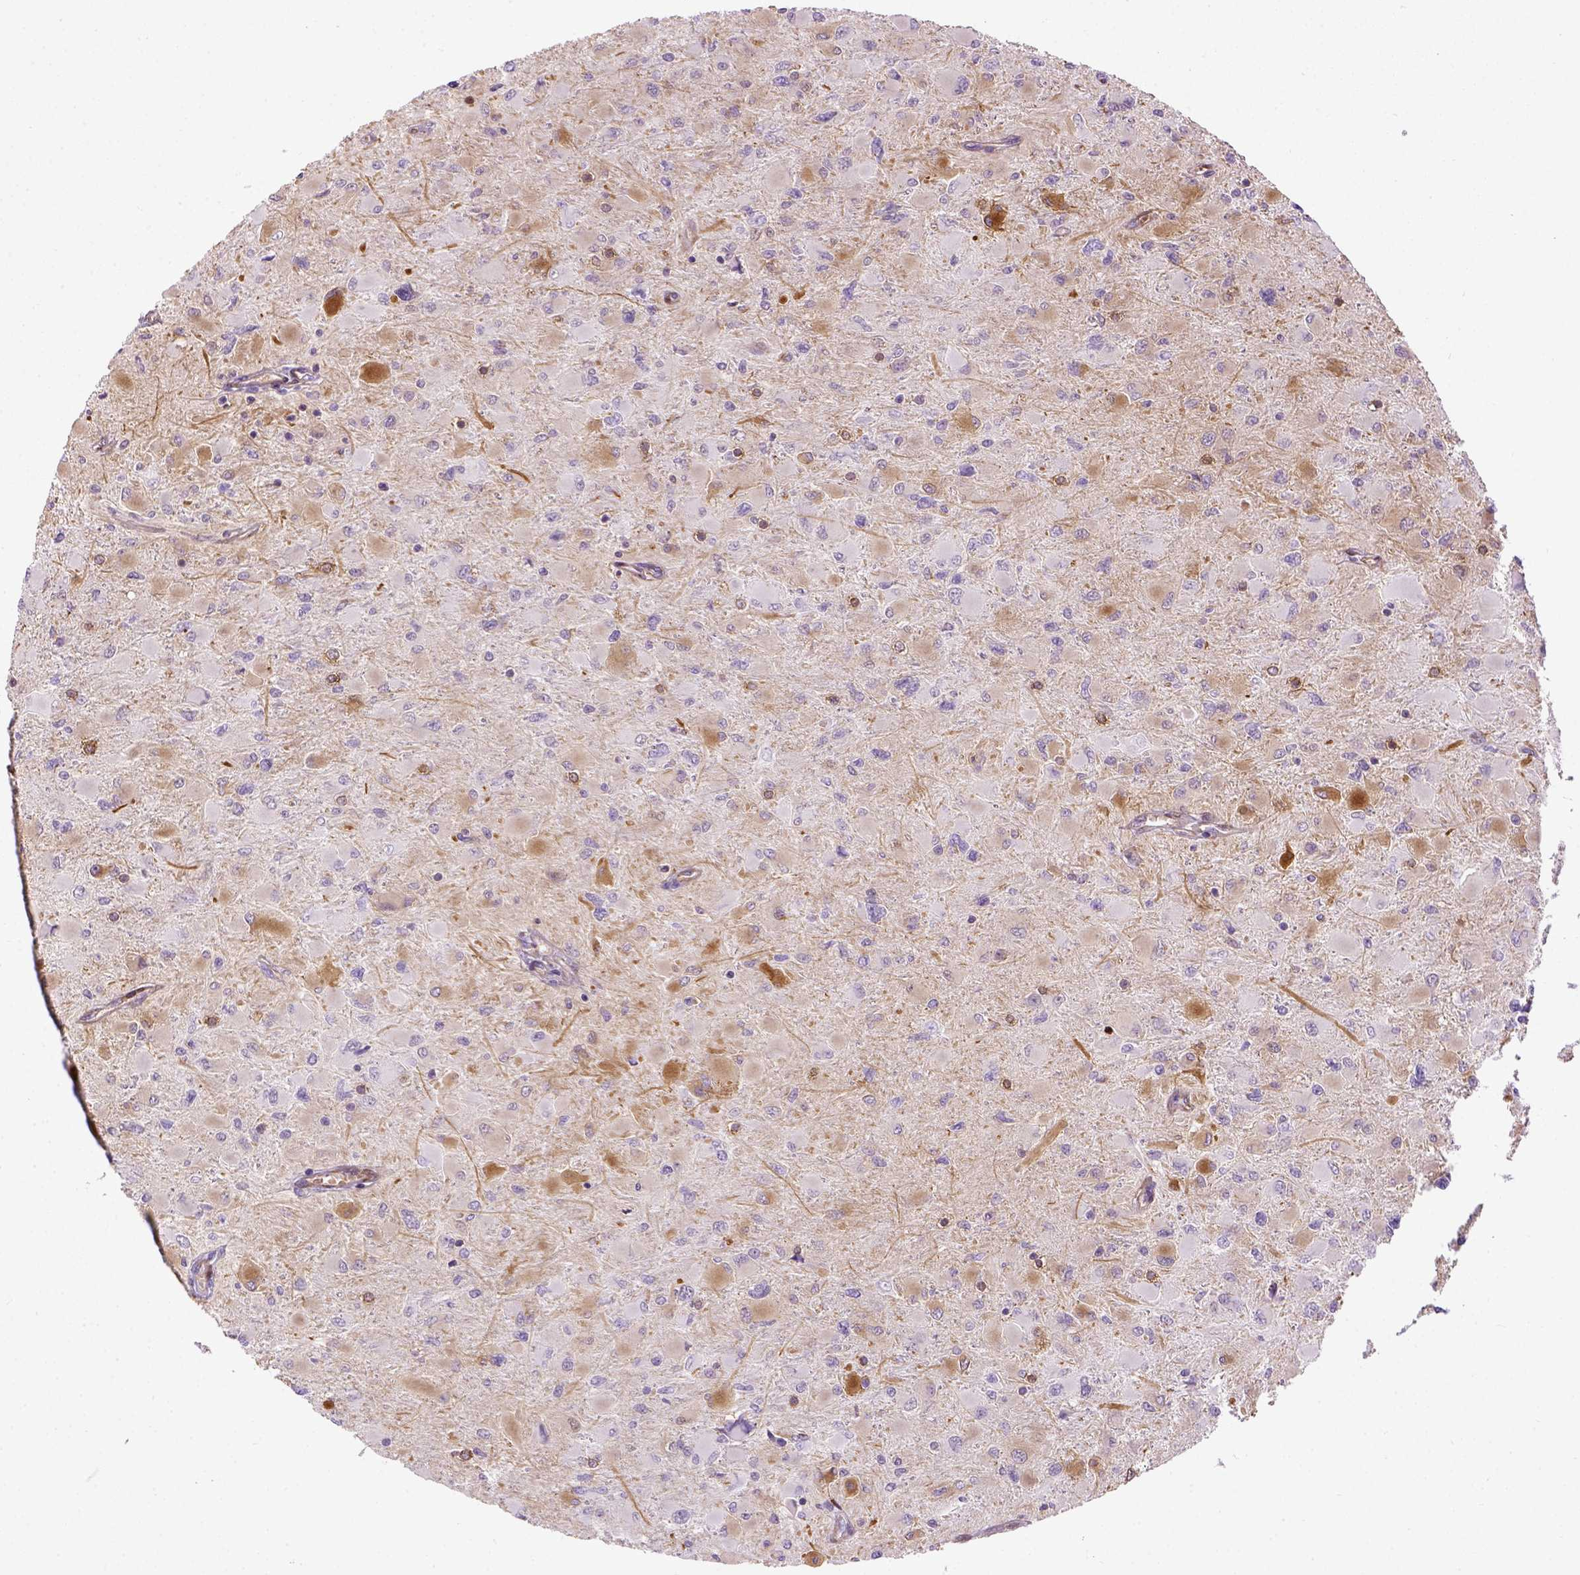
{"staining": {"intensity": "moderate", "quantity": "<25%", "location": "cytoplasmic/membranous"}, "tissue": "glioma", "cell_type": "Tumor cells", "image_type": "cancer", "snomed": [{"axis": "morphology", "description": "Glioma, malignant, High grade"}, {"axis": "topography", "description": "Cerebral cortex"}], "caption": "Immunohistochemistry micrograph of neoplastic tissue: glioma stained using immunohistochemistry displays low levels of moderate protein expression localized specifically in the cytoplasmic/membranous of tumor cells, appearing as a cytoplasmic/membranous brown color.", "gene": "KAZN", "patient": {"sex": "female", "age": 36}}